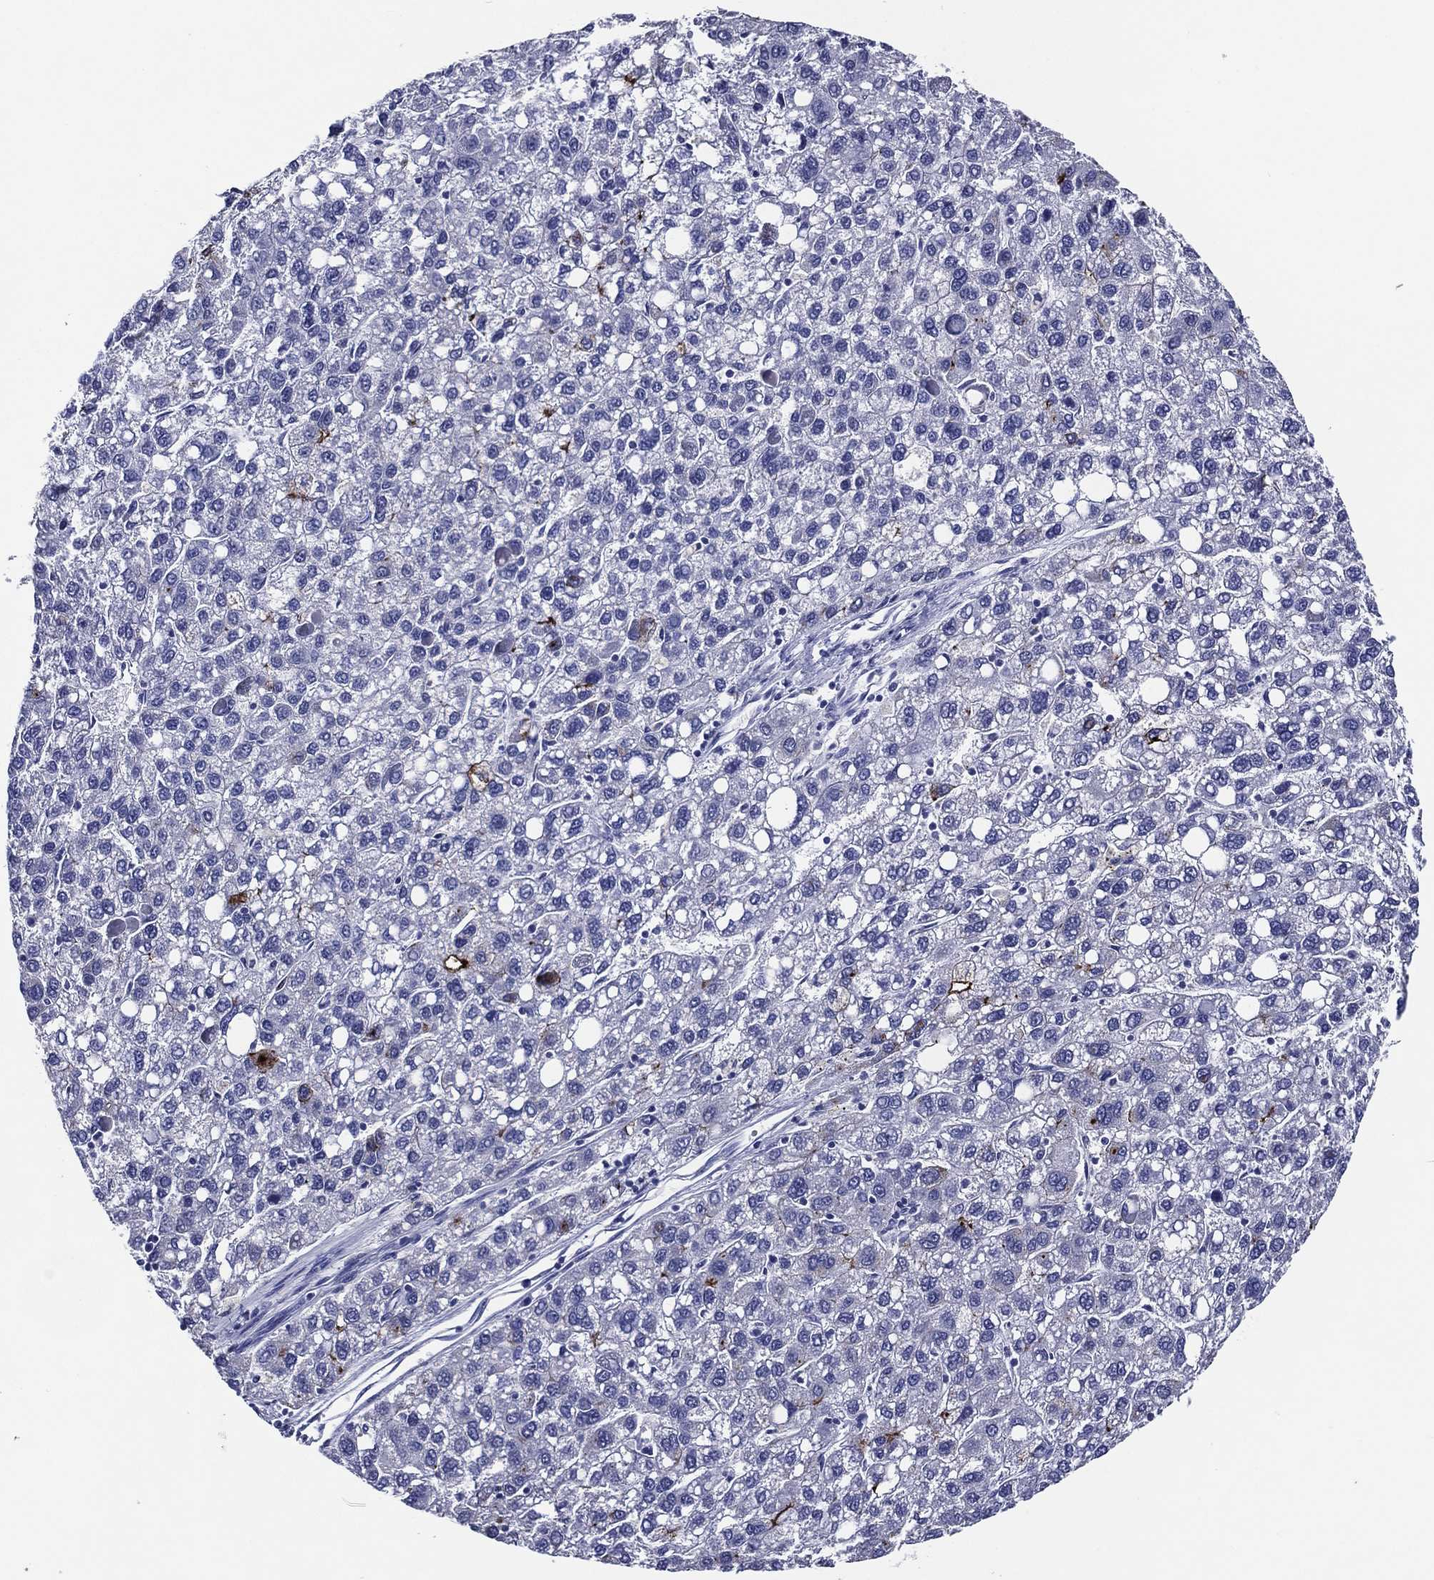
{"staining": {"intensity": "negative", "quantity": "none", "location": "none"}, "tissue": "liver cancer", "cell_type": "Tumor cells", "image_type": "cancer", "snomed": [{"axis": "morphology", "description": "Carcinoma, Hepatocellular, NOS"}, {"axis": "topography", "description": "Liver"}], "caption": "DAB immunohistochemical staining of hepatocellular carcinoma (liver) demonstrates no significant staining in tumor cells.", "gene": "ACE2", "patient": {"sex": "female", "age": 82}}